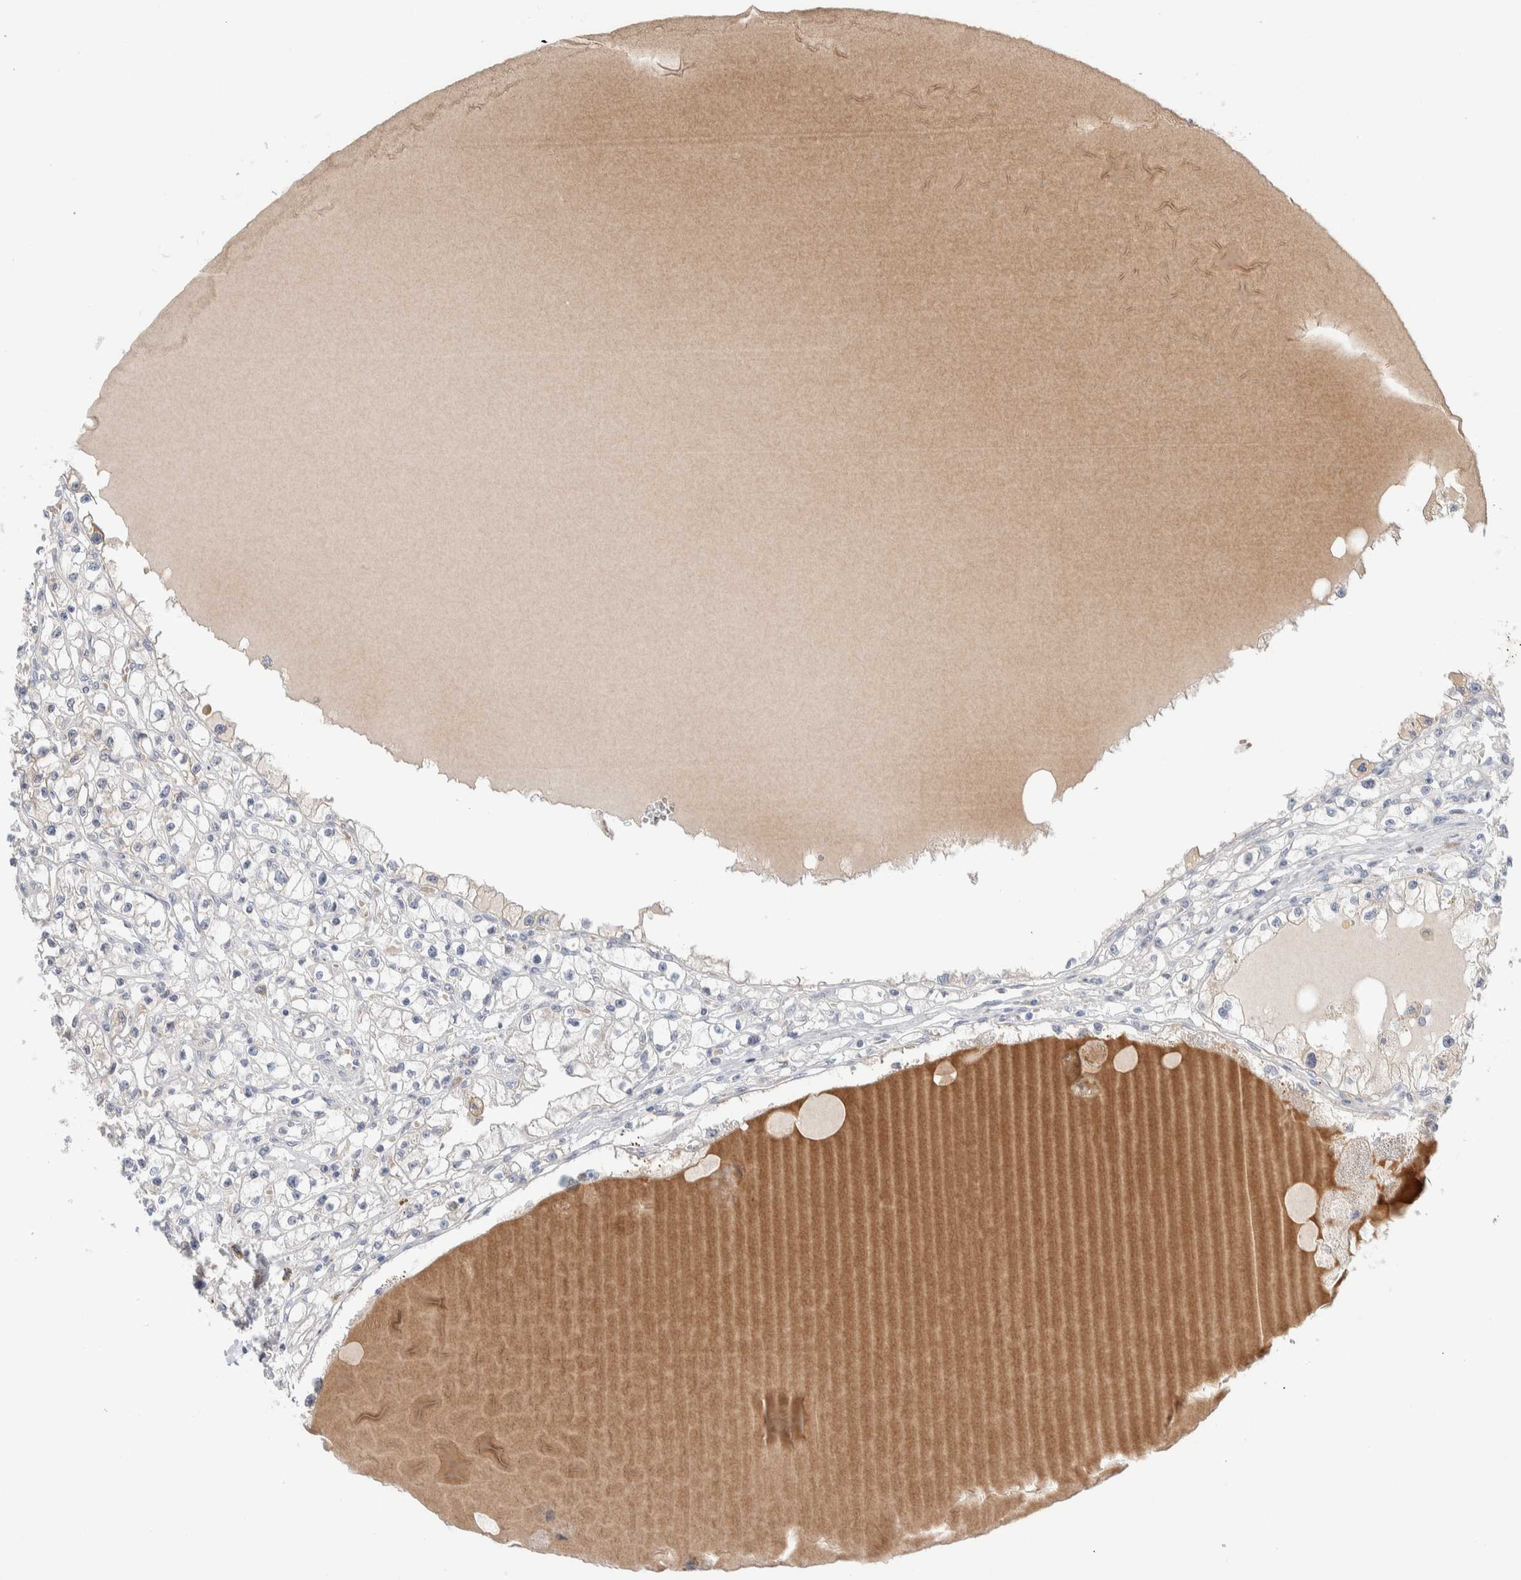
{"staining": {"intensity": "negative", "quantity": "none", "location": "none"}, "tissue": "renal cancer", "cell_type": "Tumor cells", "image_type": "cancer", "snomed": [{"axis": "morphology", "description": "Adenocarcinoma, NOS"}, {"axis": "topography", "description": "Kidney"}], "caption": "This is a image of IHC staining of renal cancer, which shows no expression in tumor cells. The staining is performed using DAB (3,3'-diaminobenzidine) brown chromogen with nuclei counter-stained in using hematoxylin.", "gene": "RUSF1", "patient": {"sex": "male", "age": 56}}